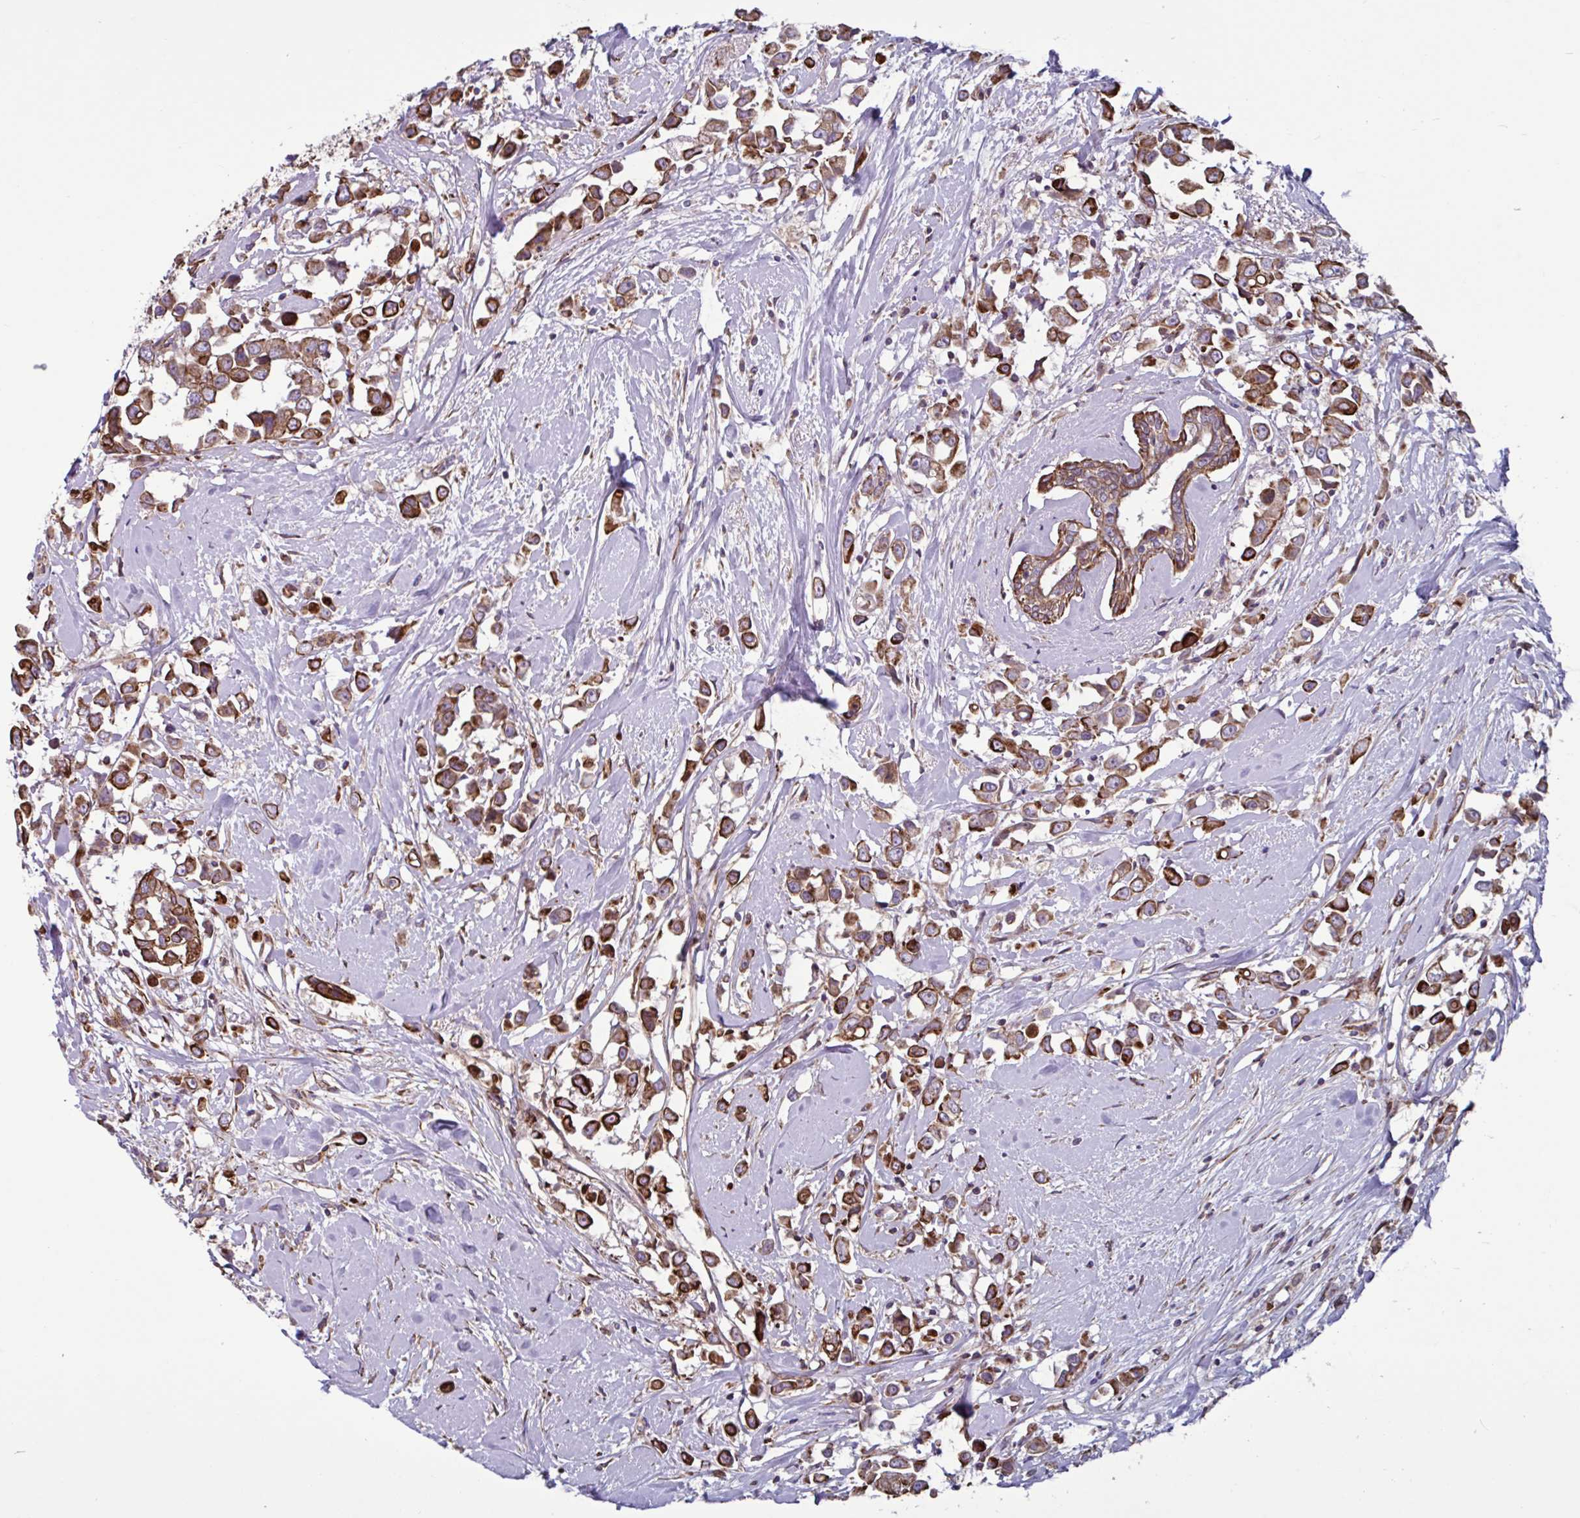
{"staining": {"intensity": "strong", "quantity": ">75%", "location": "cytoplasmic/membranous"}, "tissue": "breast cancer", "cell_type": "Tumor cells", "image_type": "cancer", "snomed": [{"axis": "morphology", "description": "Duct carcinoma"}, {"axis": "topography", "description": "Breast"}], "caption": "A brown stain labels strong cytoplasmic/membranous expression of a protein in breast cancer (intraductal carcinoma) tumor cells.", "gene": "GLTP", "patient": {"sex": "female", "age": 61}}